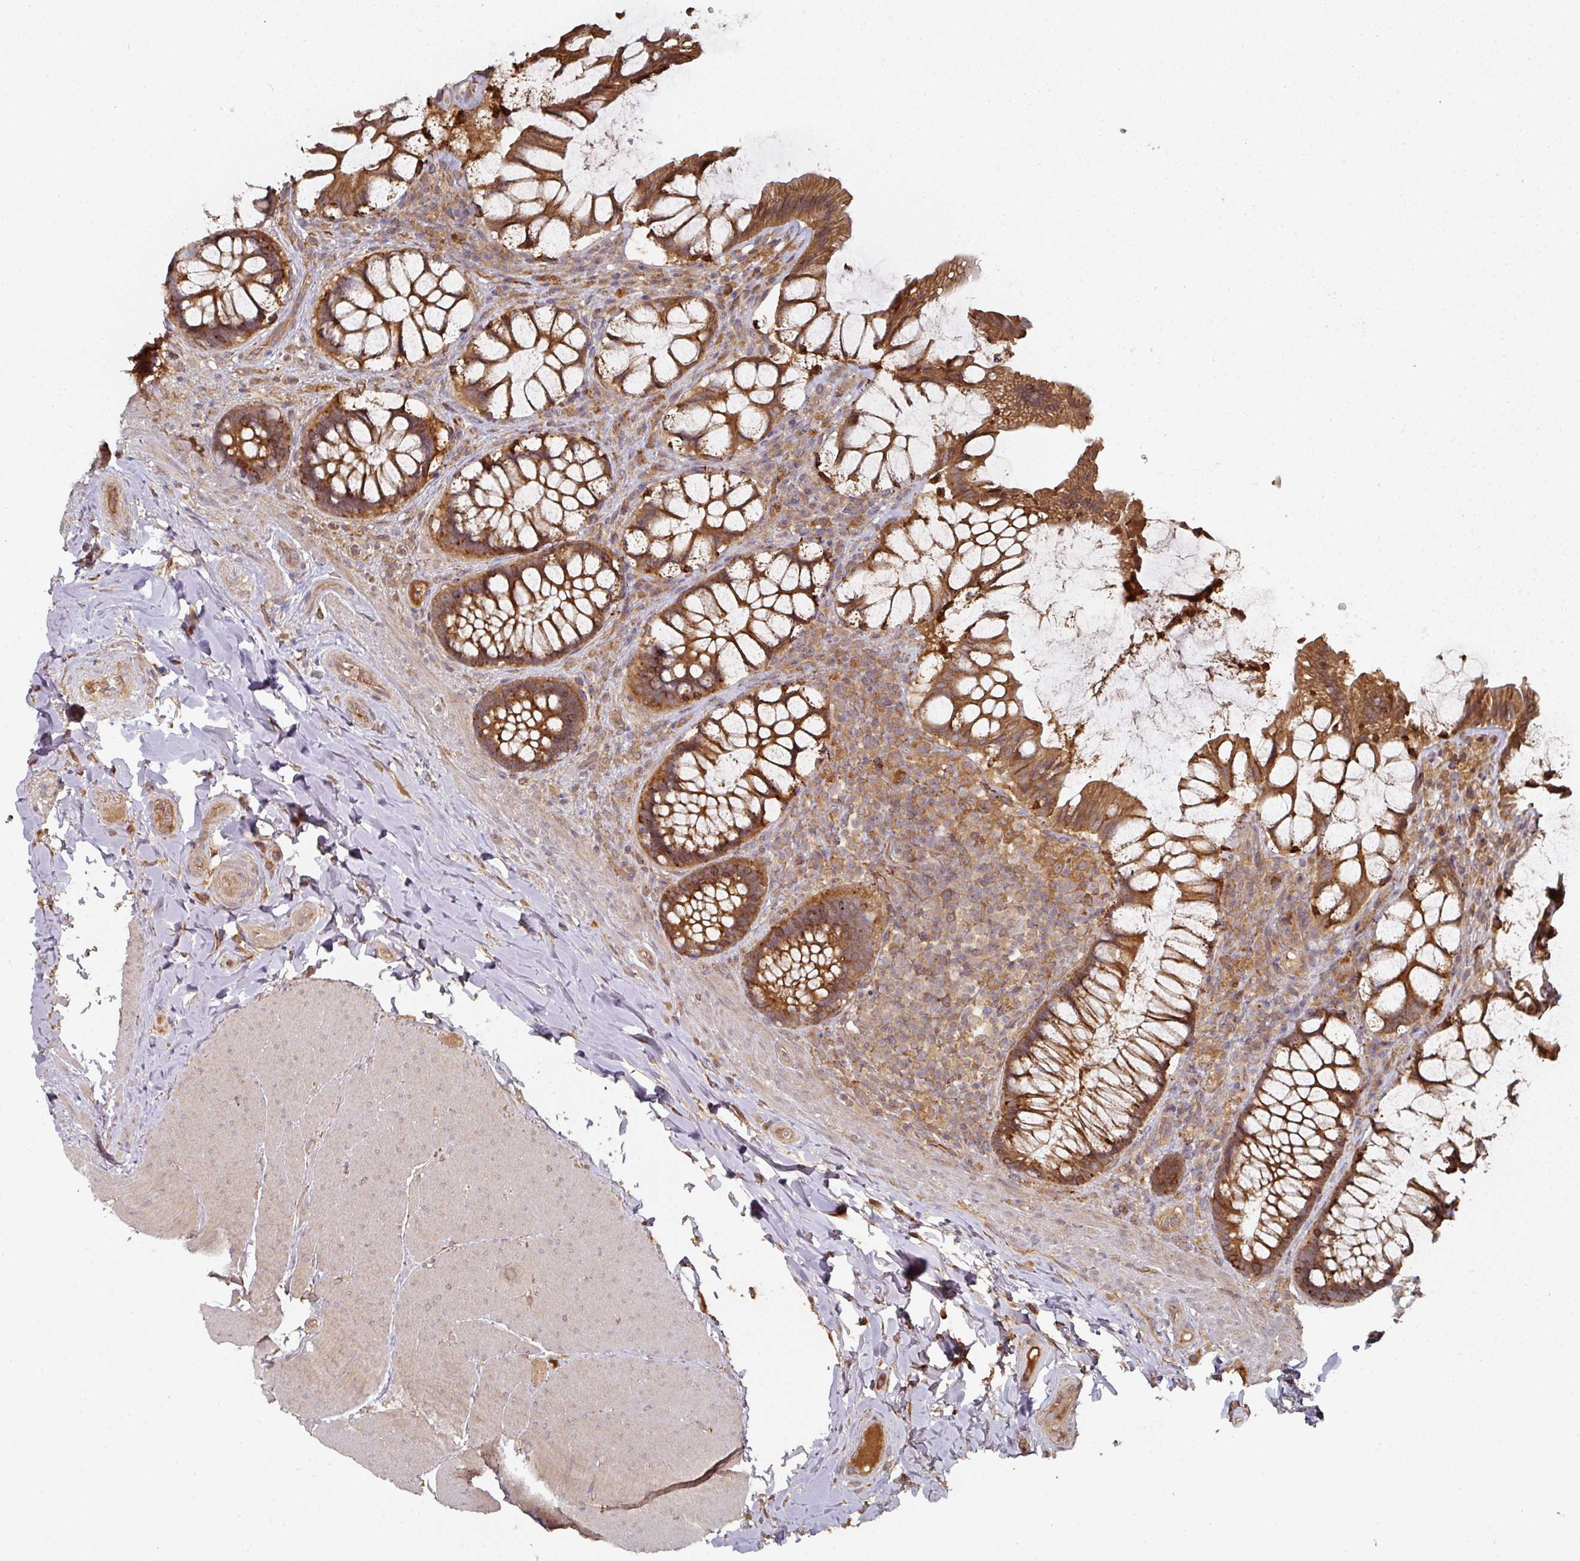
{"staining": {"intensity": "strong", "quantity": ">75%", "location": "nuclear"}, "tissue": "rectum", "cell_type": "Glandular cells", "image_type": "normal", "snomed": [{"axis": "morphology", "description": "Normal tissue, NOS"}, {"axis": "topography", "description": "Rectum"}], "caption": "IHC micrograph of benign human rectum stained for a protein (brown), which exhibits high levels of strong nuclear expression in about >75% of glandular cells.", "gene": "CEP95", "patient": {"sex": "female", "age": 58}}